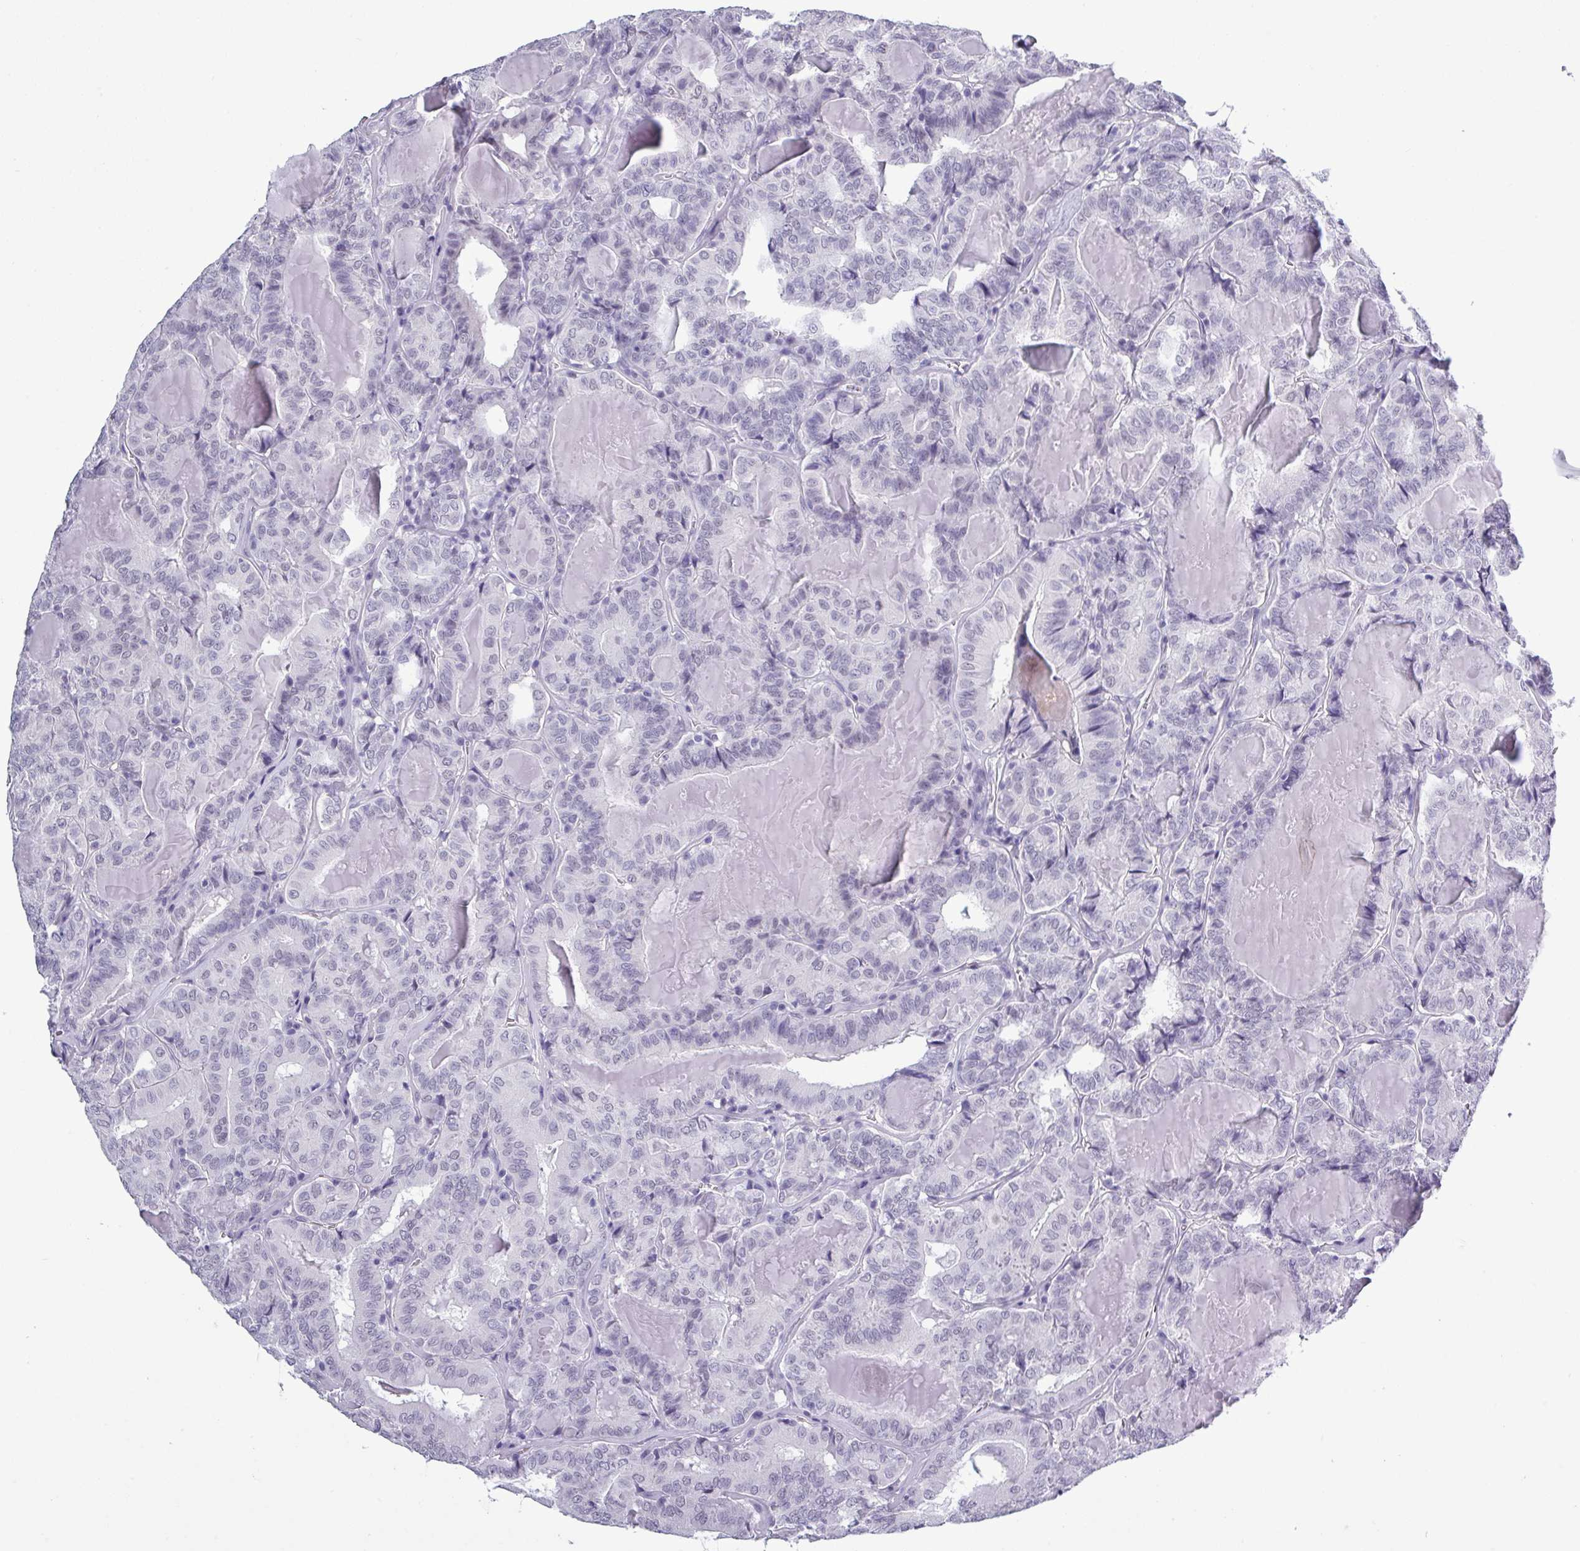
{"staining": {"intensity": "negative", "quantity": "none", "location": "none"}, "tissue": "thyroid cancer", "cell_type": "Tumor cells", "image_type": "cancer", "snomed": [{"axis": "morphology", "description": "Papillary adenocarcinoma, NOS"}, {"axis": "topography", "description": "Thyroid gland"}], "caption": "A photomicrograph of human thyroid cancer (papillary adenocarcinoma) is negative for staining in tumor cells.", "gene": "SRGAP1", "patient": {"sex": "female", "age": 72}}